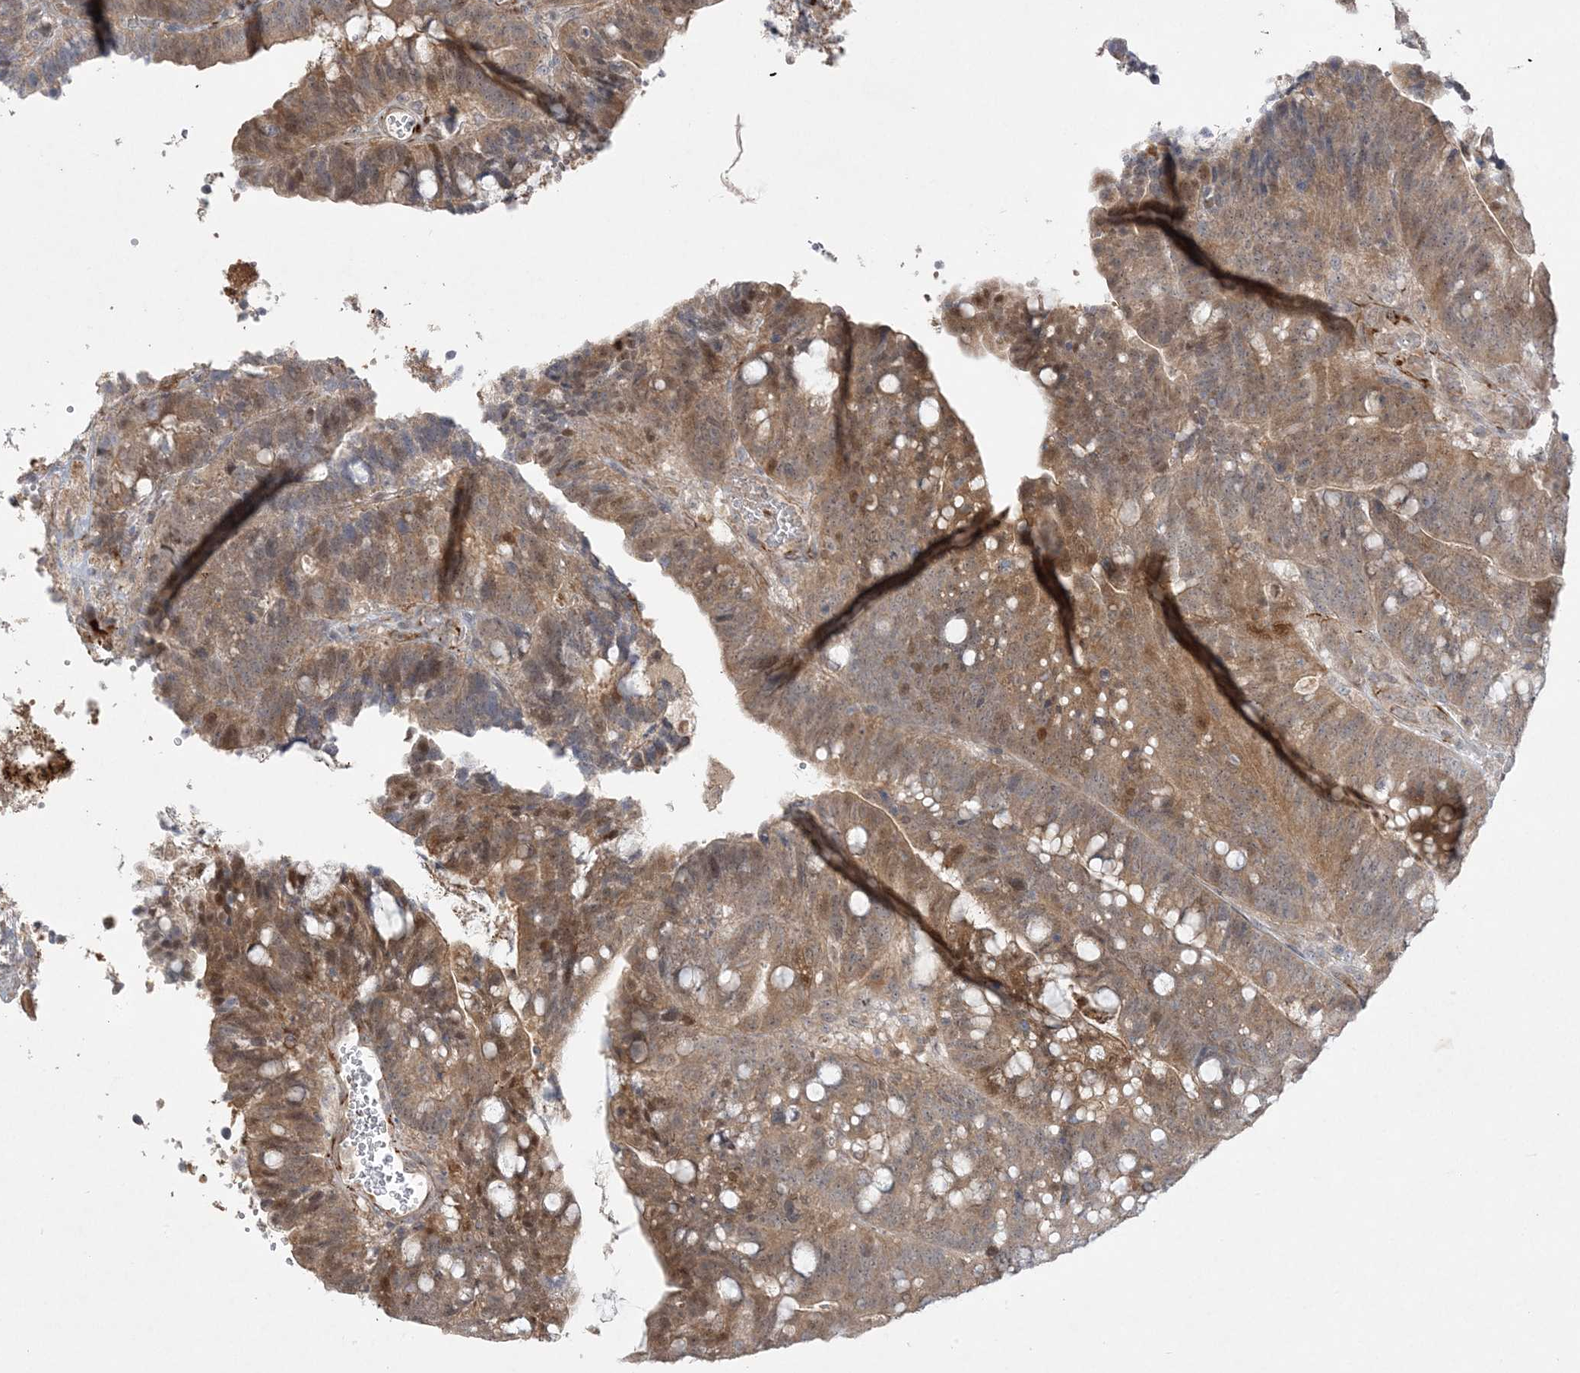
{"staining": {"intensity": "moderate", "quantity": ">75%", "location": "cytoplasmic/membranous,nuclear"}, "tissue": "colorectal cancer", "cell_type": "Tumor cells", "image_type": "cancer", "snomed": [{"axis": "morphology", "description": "Adenocarcinoma, NOS"}, {"axis": "topography", "description": "Colon"}], "caption": "A medium amount of moderate cytoplasmic/membranous and nuclear staining is identified in about >75% of tumor cells in colorectal cancer tissue.", "gene": "INPP1", "patient": {"sex": "female", "age": 66}}